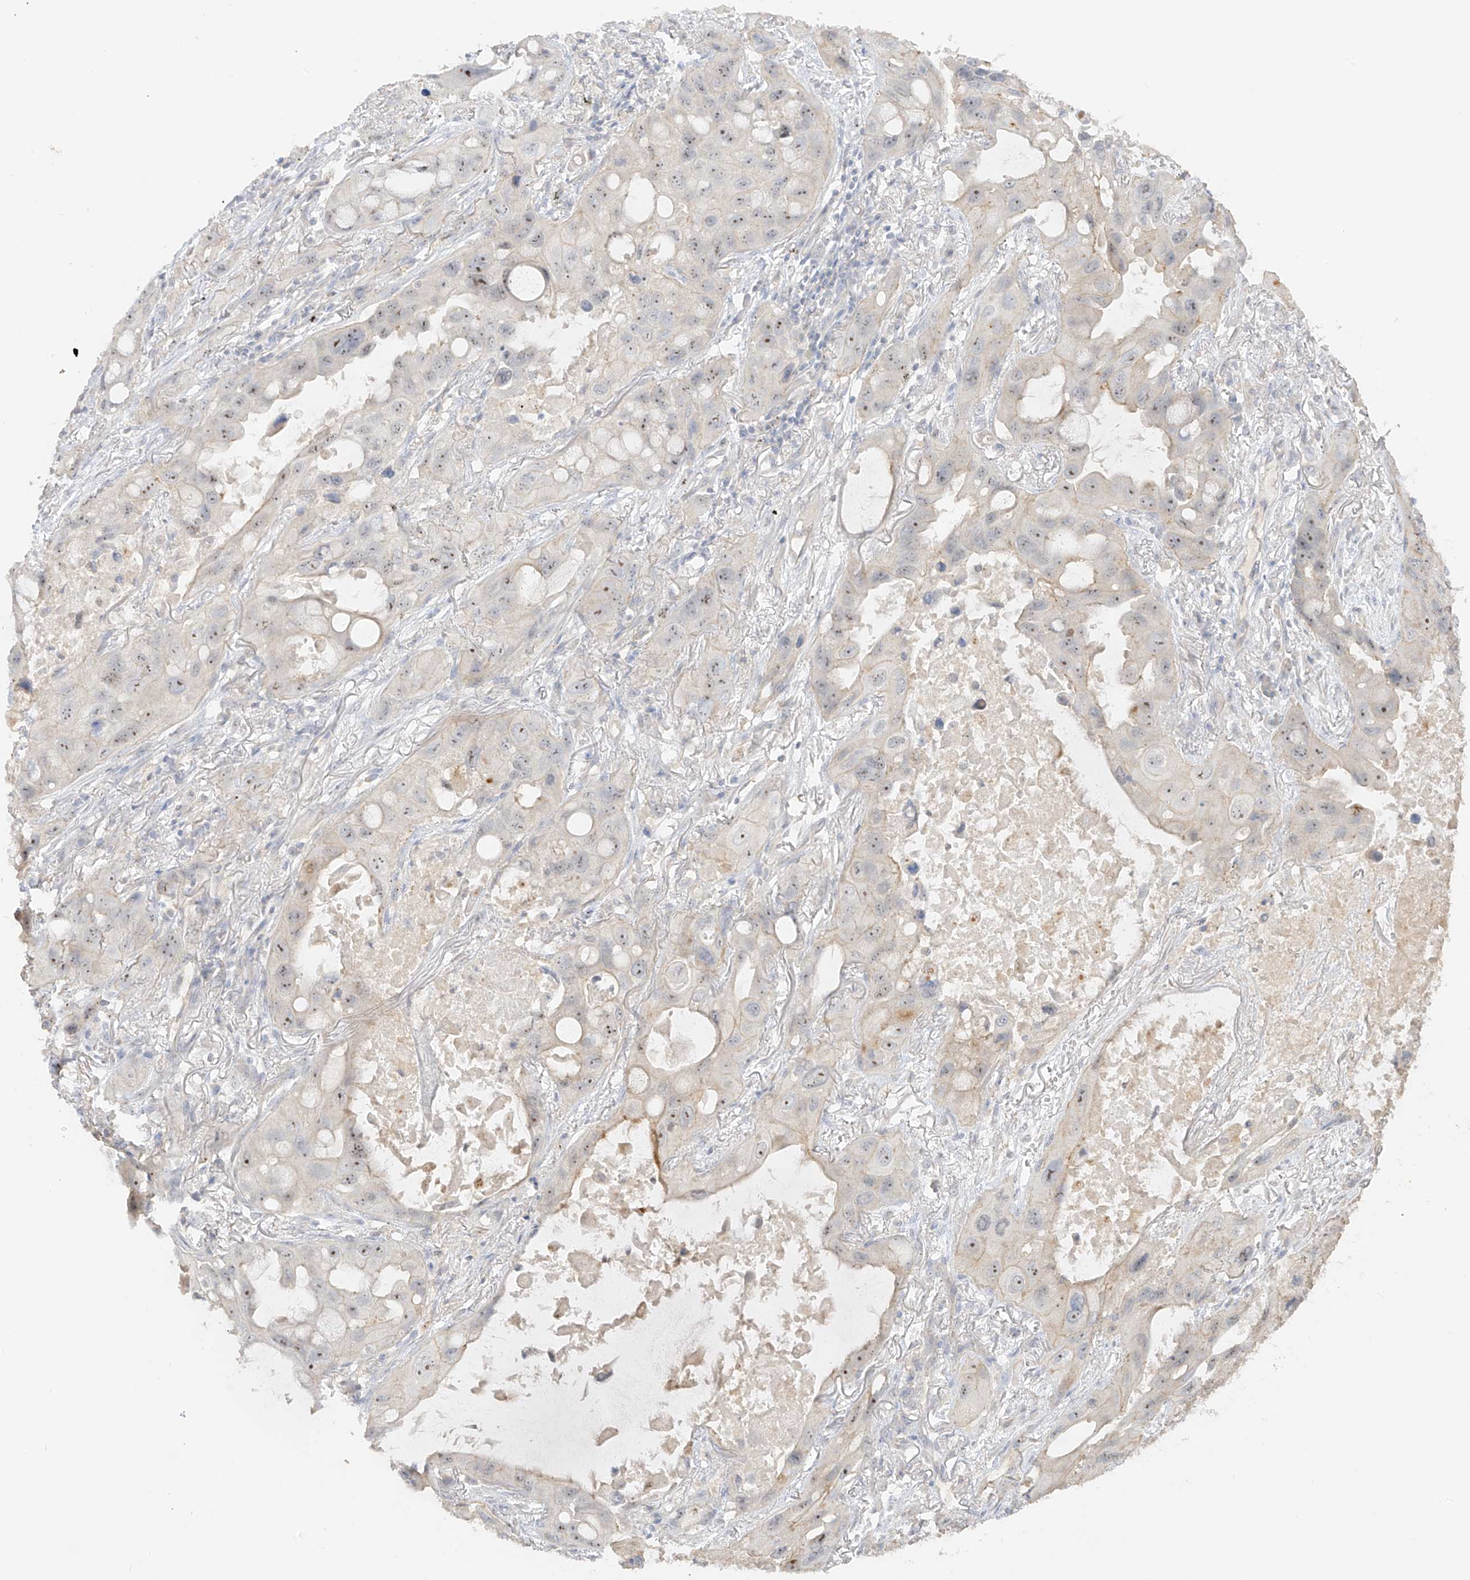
{"staining": {"intensity": "moderate", "quantity": ">75%", "location": "nuclear"}, "tissue": "lung cancer", "cell_type": "Tumor cells", "image_type": "cancer", "snomed": [{"axis": "morphology", "description": "Squamous cell carcinoma, NOS"}, {"axis": "topography", "description": "Lung"}], "caption": "Immunohistochemical staining of lung cancer (squamous cell carcinoma) shows moderate nuclear protein staining in approximately >75% of tumor cells.", "gene": "ZBTB41", "patient": {"sex": "female", "age": 73}}